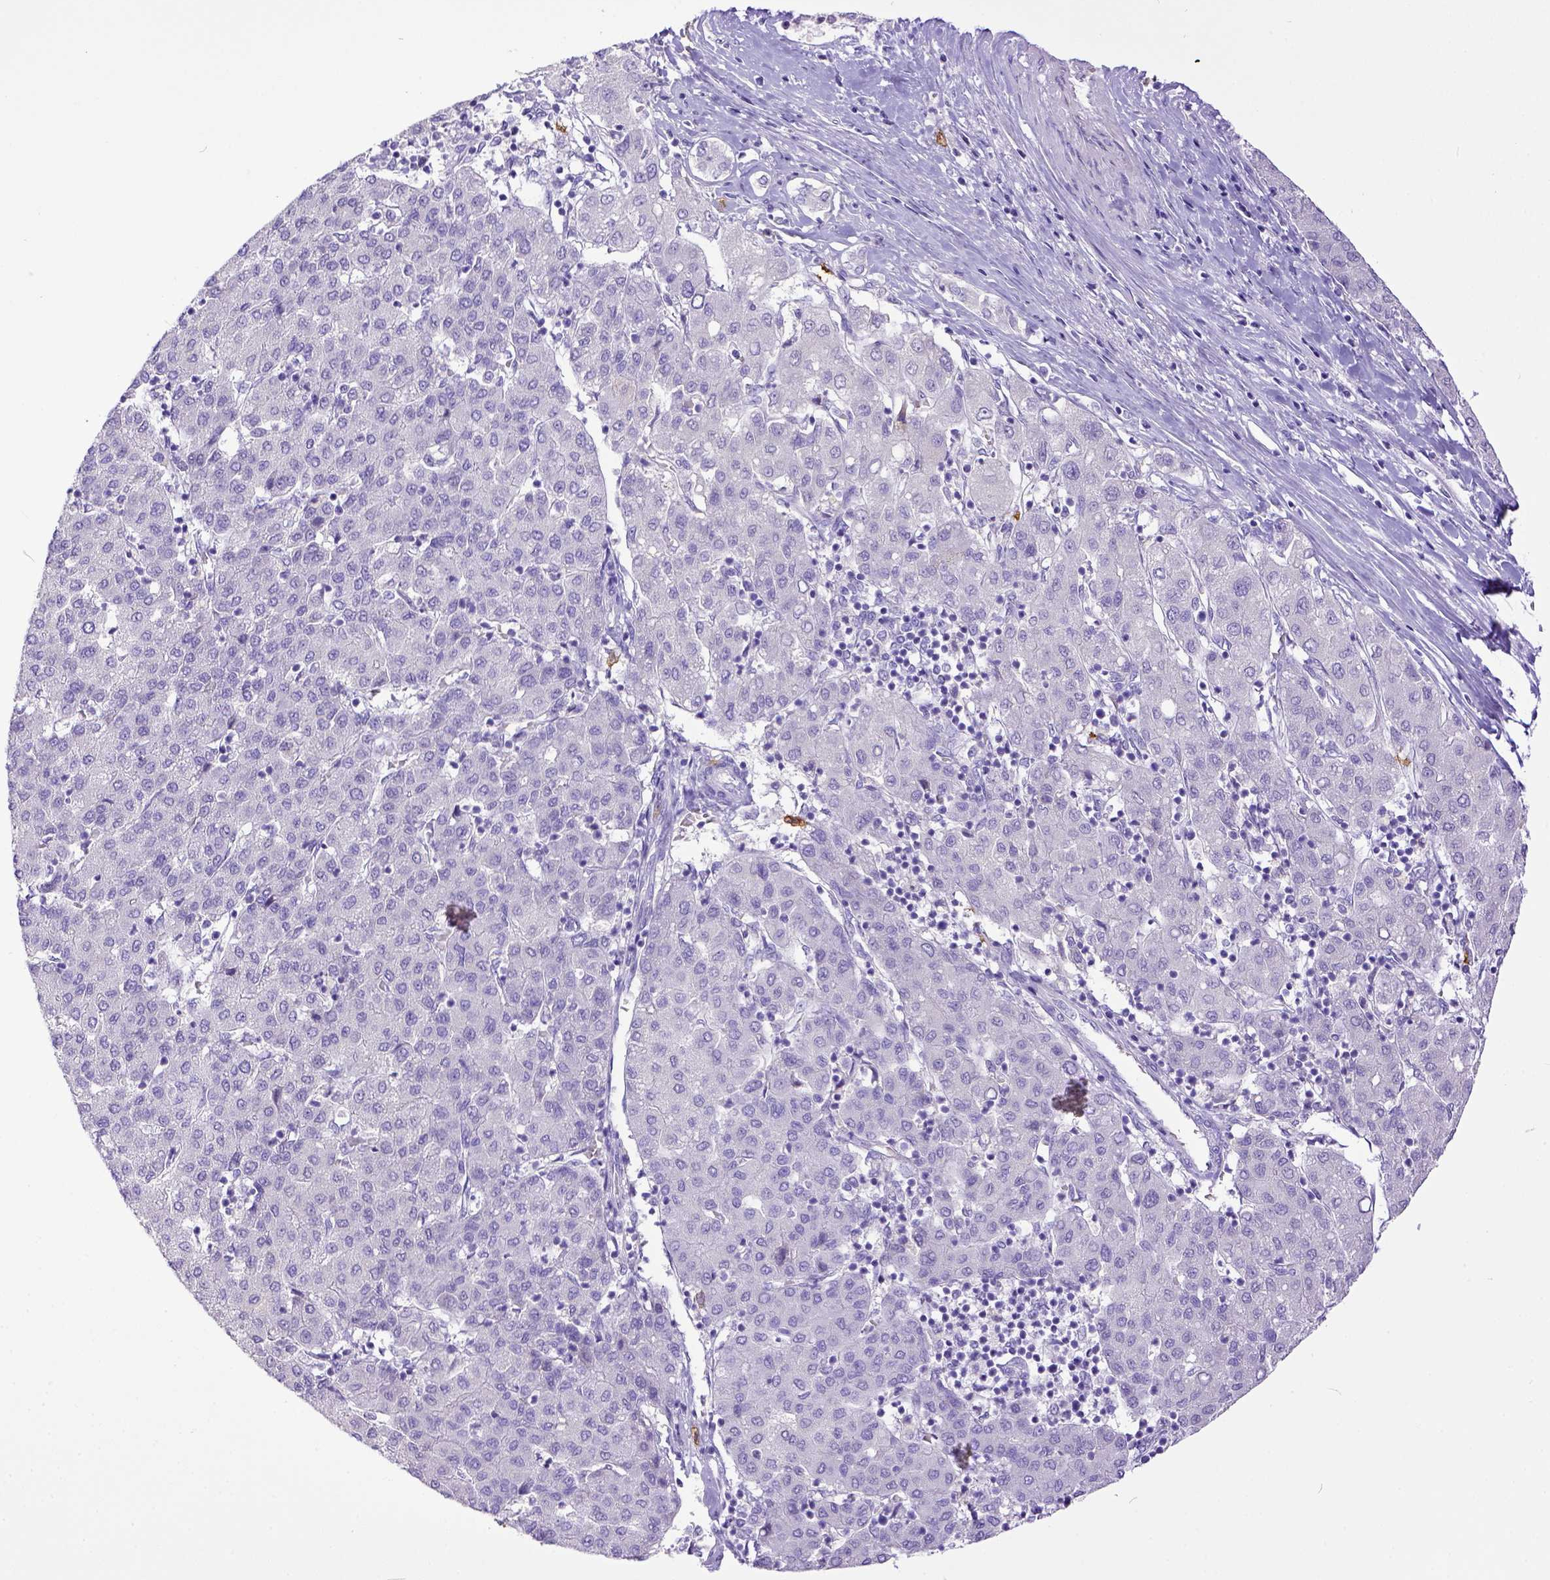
{"staining": {"intensity": "negative", "quantity": "none", "location": "none"}, "tissue": "liver cancer", "cell_type": "Tumor cells", "image_type": "cancer", "snomed": [{"axis": "morphology", "description": "Carcinoma, Hepatocellular, NOS"}, {"axis": "topography", "description": "Liver"}], "caption": "The micrograph displays no staining of tumor cells in hepatocellular carcinoma (liver). (DAB (3,3'-diaminobenzidine) immunohistochemistry (IHC) visualized using brightfield microscopy, high magnification).", "gene": "KIT", "patient": {"sex": "male", "age": 65}}